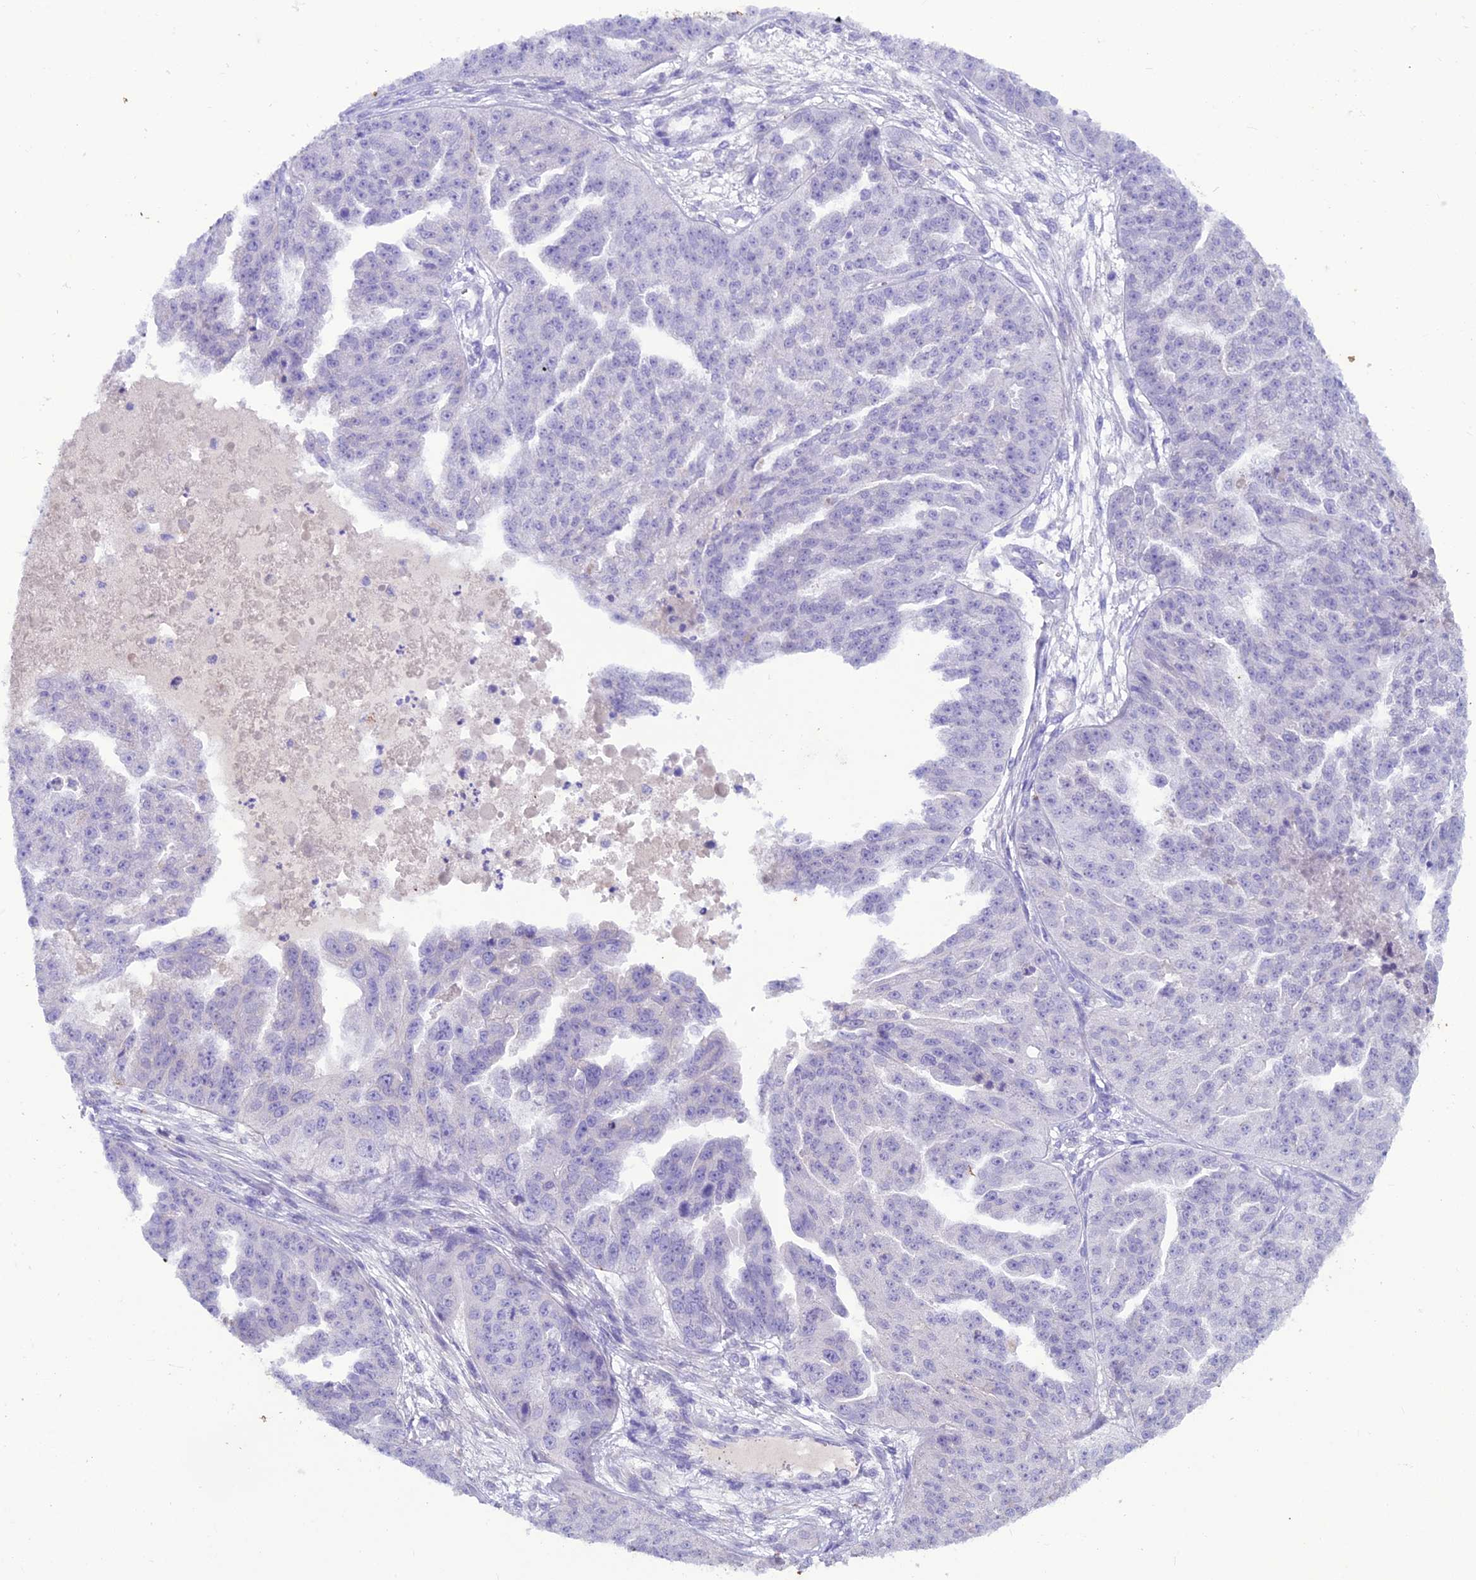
{"staining": {"intensity": "negative", "quantity": "none", "location": "none"}, "tissue": "ovarian cancer", "cell_type": "Tumor cells", "image_type": "cancer", "snomed": [{"axis": "morphology", "description": "Cystadenocarcinoma, serous, NOS"}, {"axis": "topography", "description": "Ovary"}], "caption": "High power microscopy photomicrograph of an immunohistochemistry (IHC) micrograph of serous cystadenocarcinoma (ovarian), revealing no significant positivity in tumor cells.", "gene": "IFT172", "patient": {"sex": "female", "age": 58}}